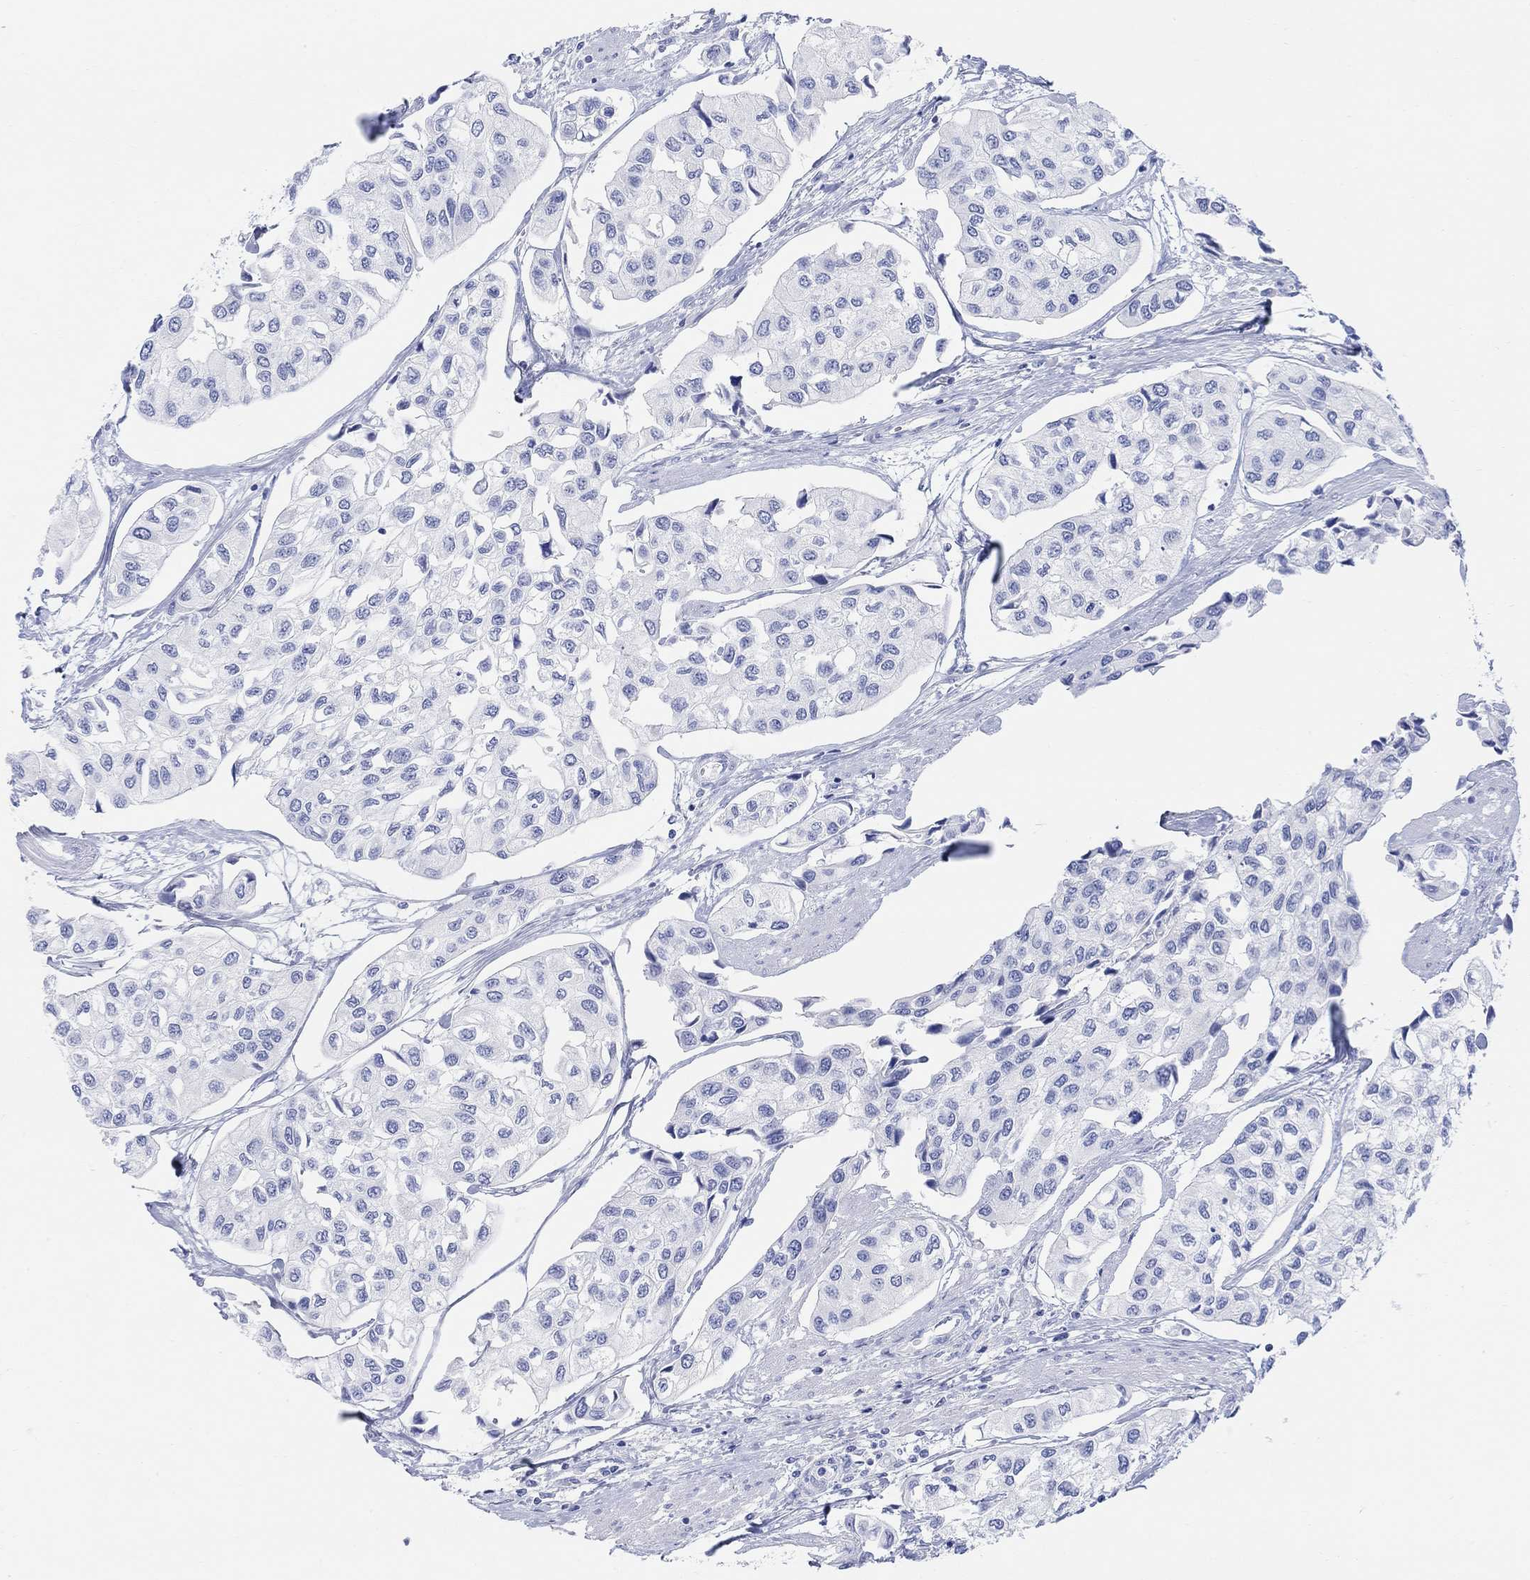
{"staining": {"intensity": "negative", "quantity": "none", "location": "none"}, "tissue": "urothelial cancer", "cell_type": "Tumor cells", "image_type": "cancer", "snomed": [{"axis": "morphology", "description": "Urothelial carcinoma, High grade"}, {"axis": "topography", "description": "Urinary bladder"}], "caption": "This image is of high-grade urothelial carcinoma stained with immunohistochemistry (IHC) to label a protein in brown with the nuclei are counter-stained blue. There is no positivity in tumor cells. (DAB IHC, high magnification).", "gene": "GNG13", "patient": {"sex": "male", "age": 73}}